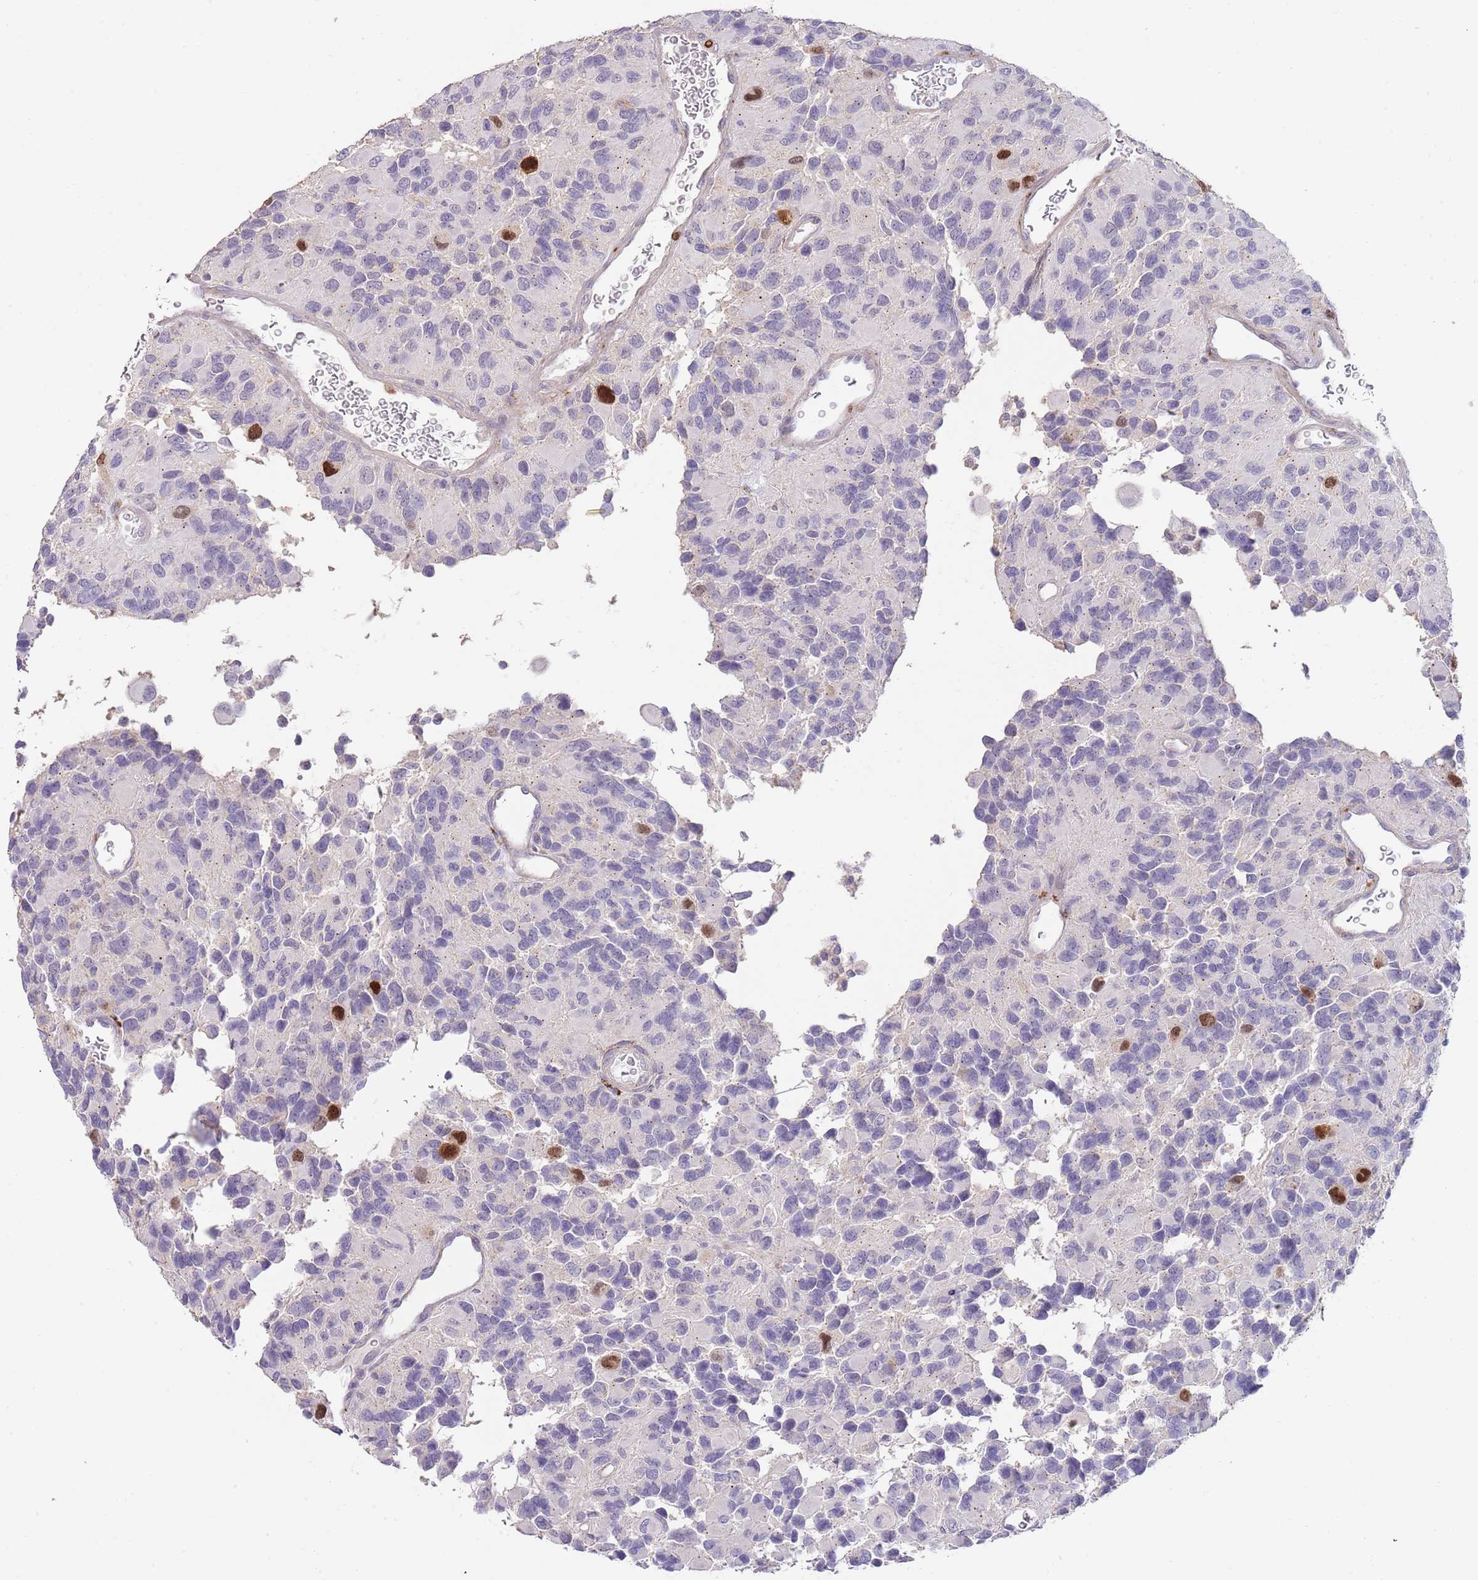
{"staining": {"intensity": "strong", "quantity": "<25%", "location": "nuclear"}, "tissue": "glioma", "cell_type": "Tumor cells", "image_type": "cancer", "snomed": [{"axis": "morphology", "description": "Glioma, malignant, High grade"}, {"axis": "topography", "description": "Brain"}], "caption": "This image reveals glioma stained with immunohistochemistry to label a protein in brown. The nuclear of tumor cells show strong positivity for the protein. Nuclei are counter-stained blue.", "gene": "PIMREG", "patient": {"sex": "male", "age": 77}}